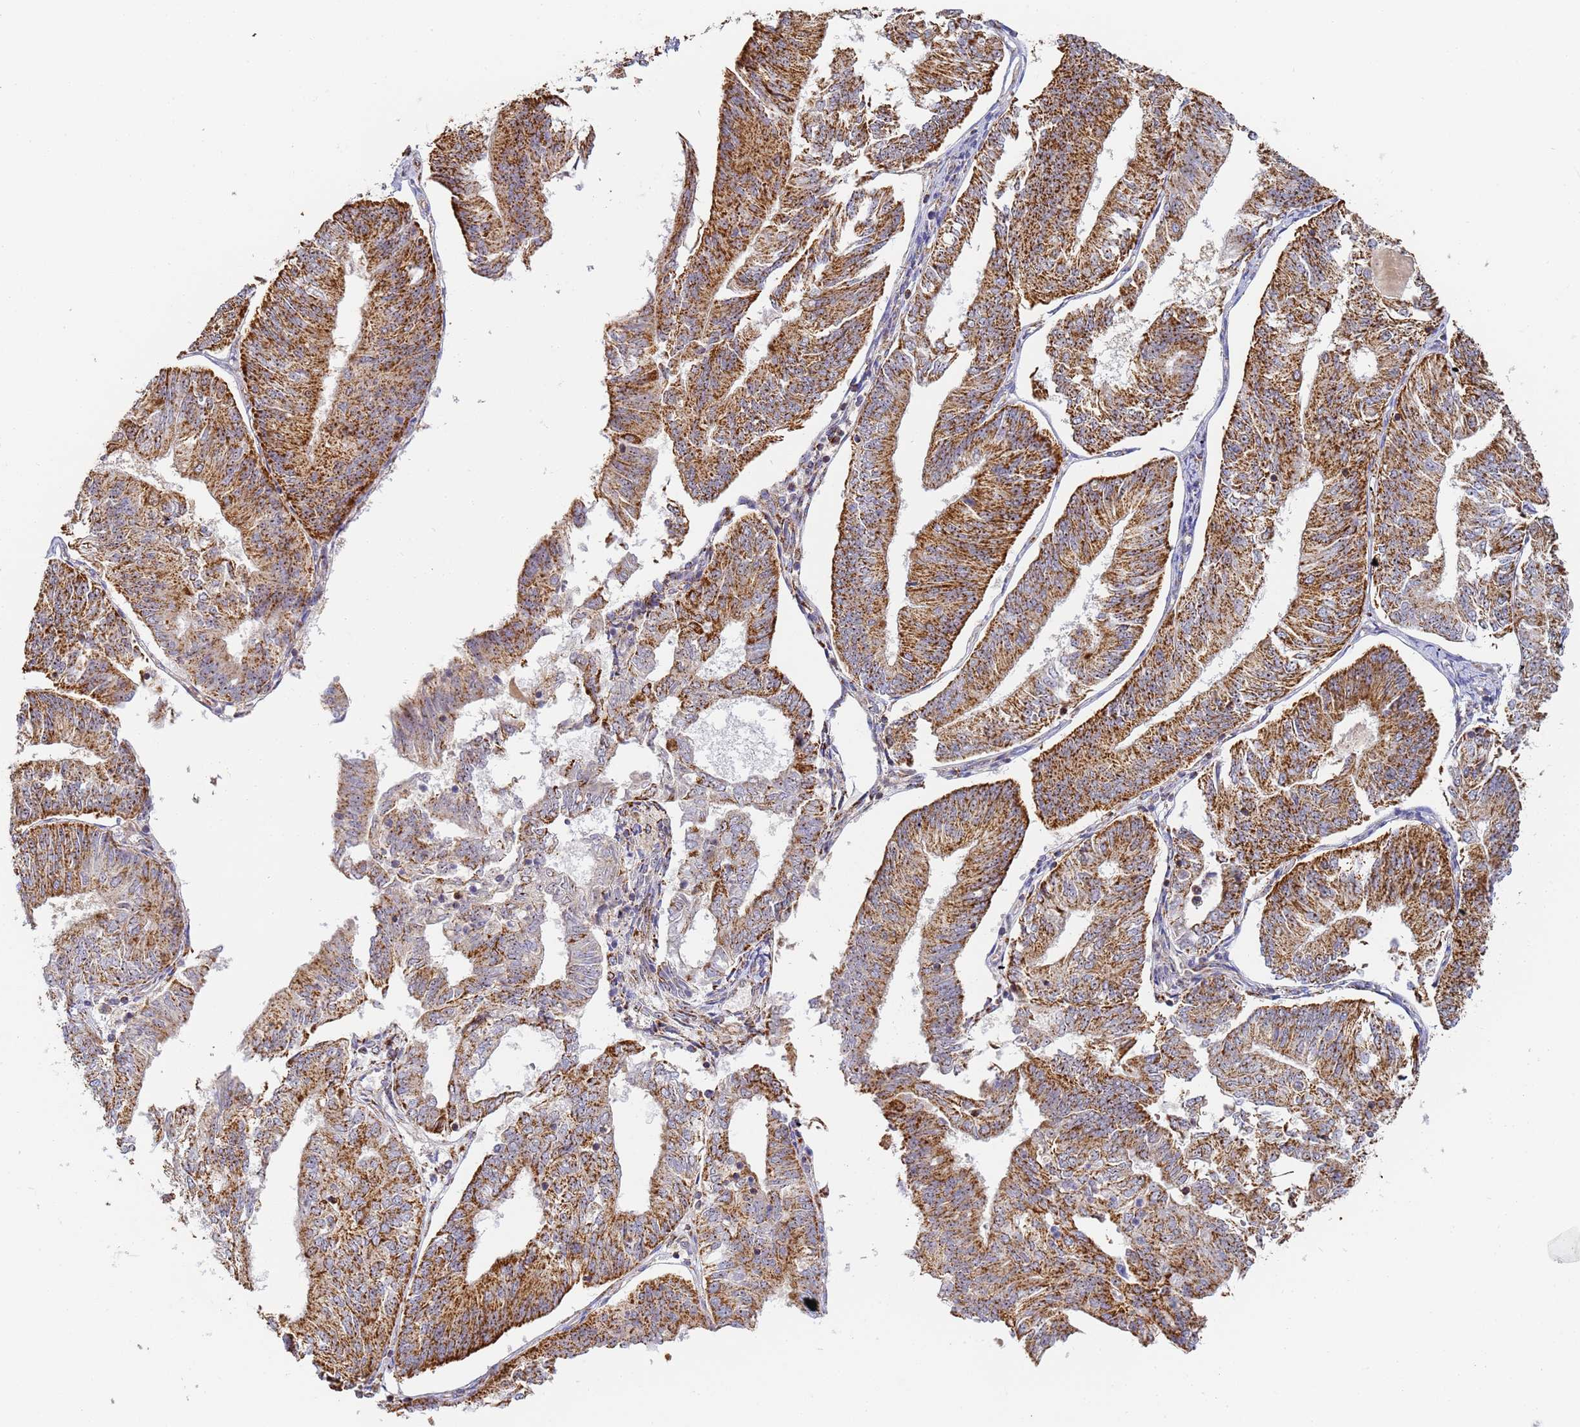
{"staining": {"intensity": "strong", "quantity": ">75%", "location": "cytoplasmic/membranous"}, "tissue": "endometrial cancer", "cell_type": "Tumor cells", "image_type": "cancer", "snomed": [{"axis": "morphology", "description": "Adenocarcinoma, NOS"}, {"axis": "topography", "description": "Endometrium"}], "caption": "Immunohistochemical staining of endometrial cancer (adenocarcinoma) demonstrates high levels of strong cytoplasmic/membranous protein positivity in about >75% of tumor cells.", "gene": "FRG2C", "patient": {"sex": "female", "age": 58}}